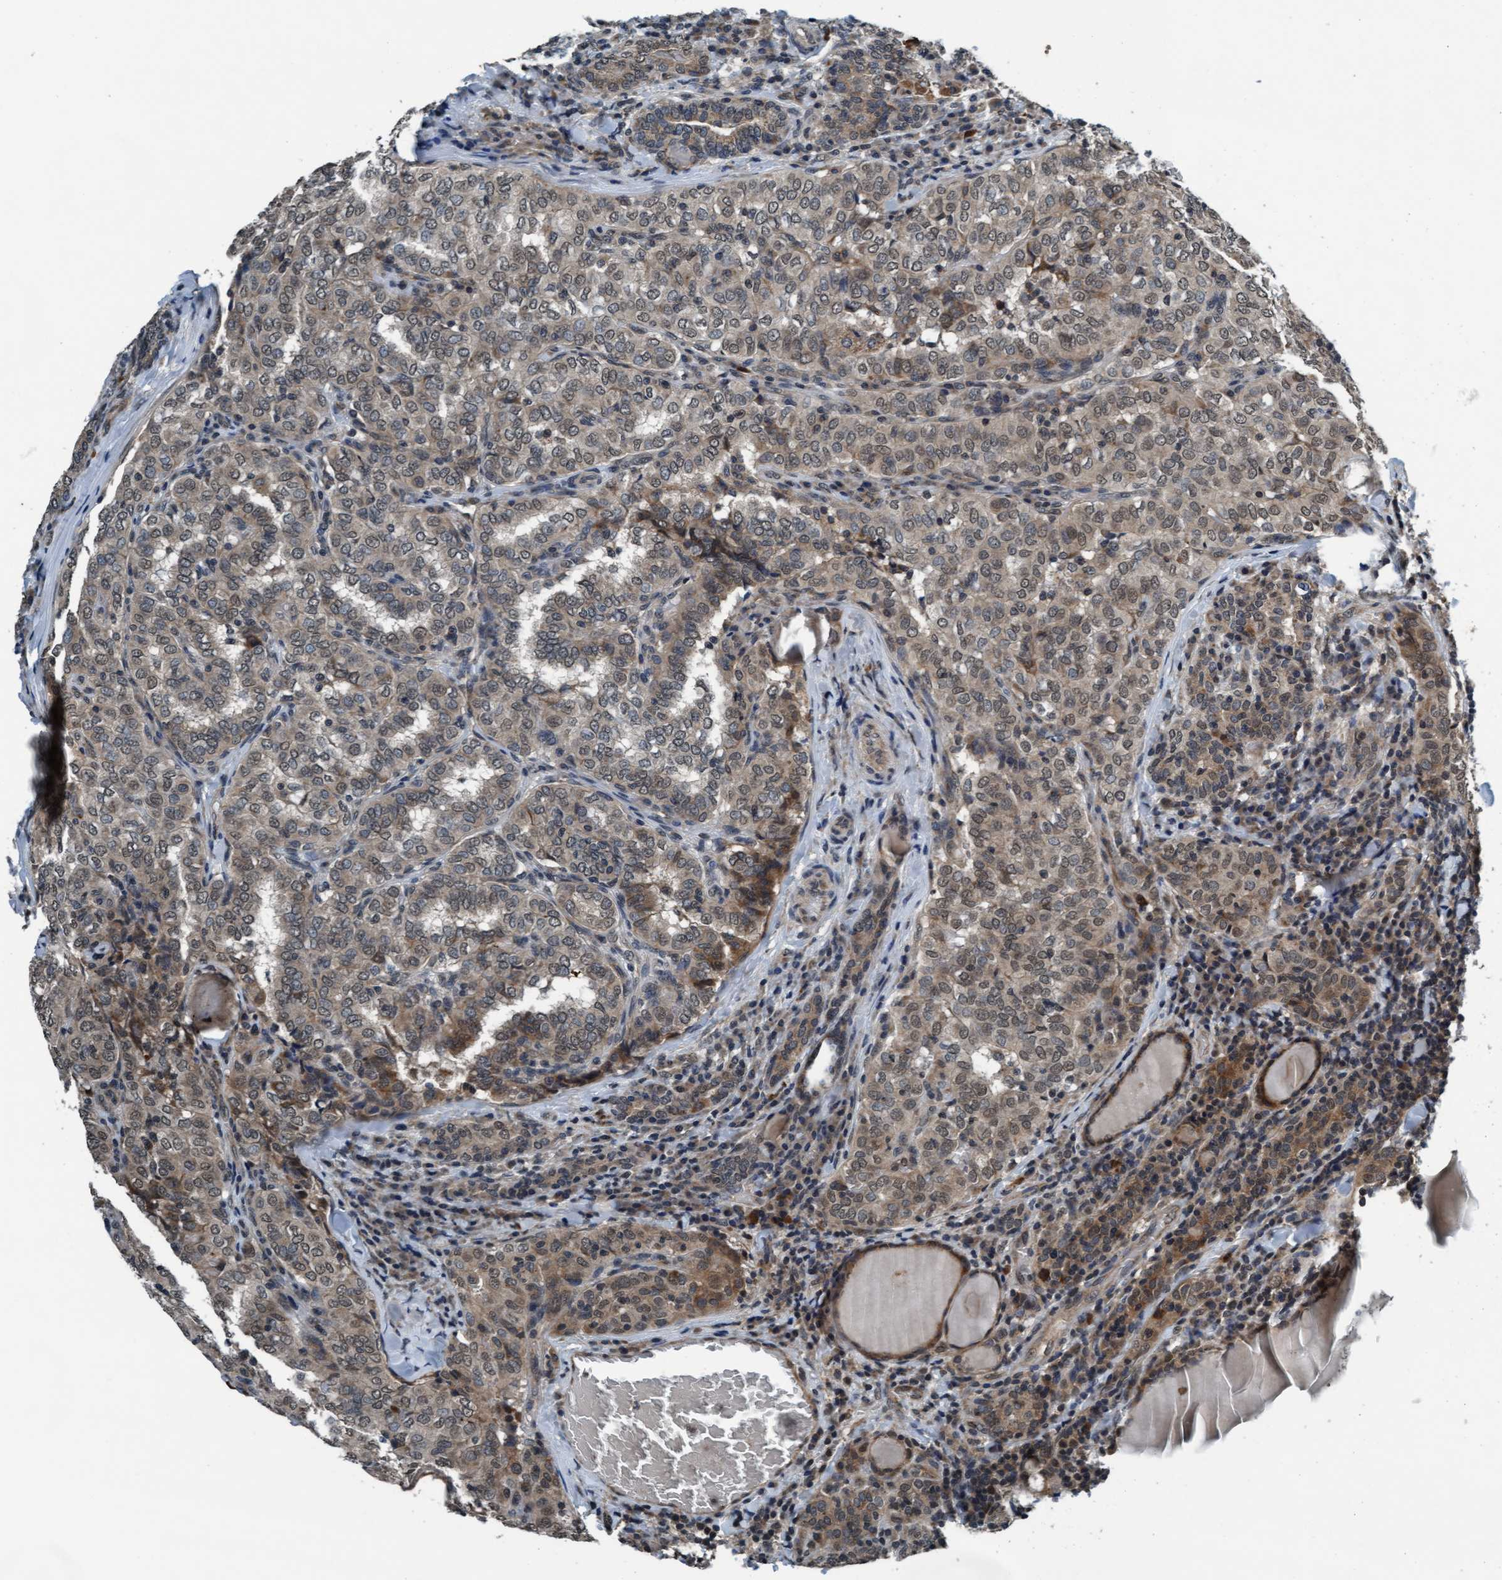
{"staining": {"intensity": "weak", "quantity": ">75%", "location": "cytoplasmic/membranous,nuclear"}, "tissue": "thyroid cancer", "cell_type": "Tumor cells", "image_type": "cancer", "snomed": [{"axis": "morphology", "description": "Papillary adenocarcinoma, NOS"}, {"axis": "topography", "description": "Thyroid gland"}], "caption": "An image of papillary adenocarcinoma (thyroid) stained for a protein exhibits weak cytoplasmic/membranous and nuclear brown staining in tumor cells.", "gene": "WASF1", "patient": {"sex": "female", "age": 30}}